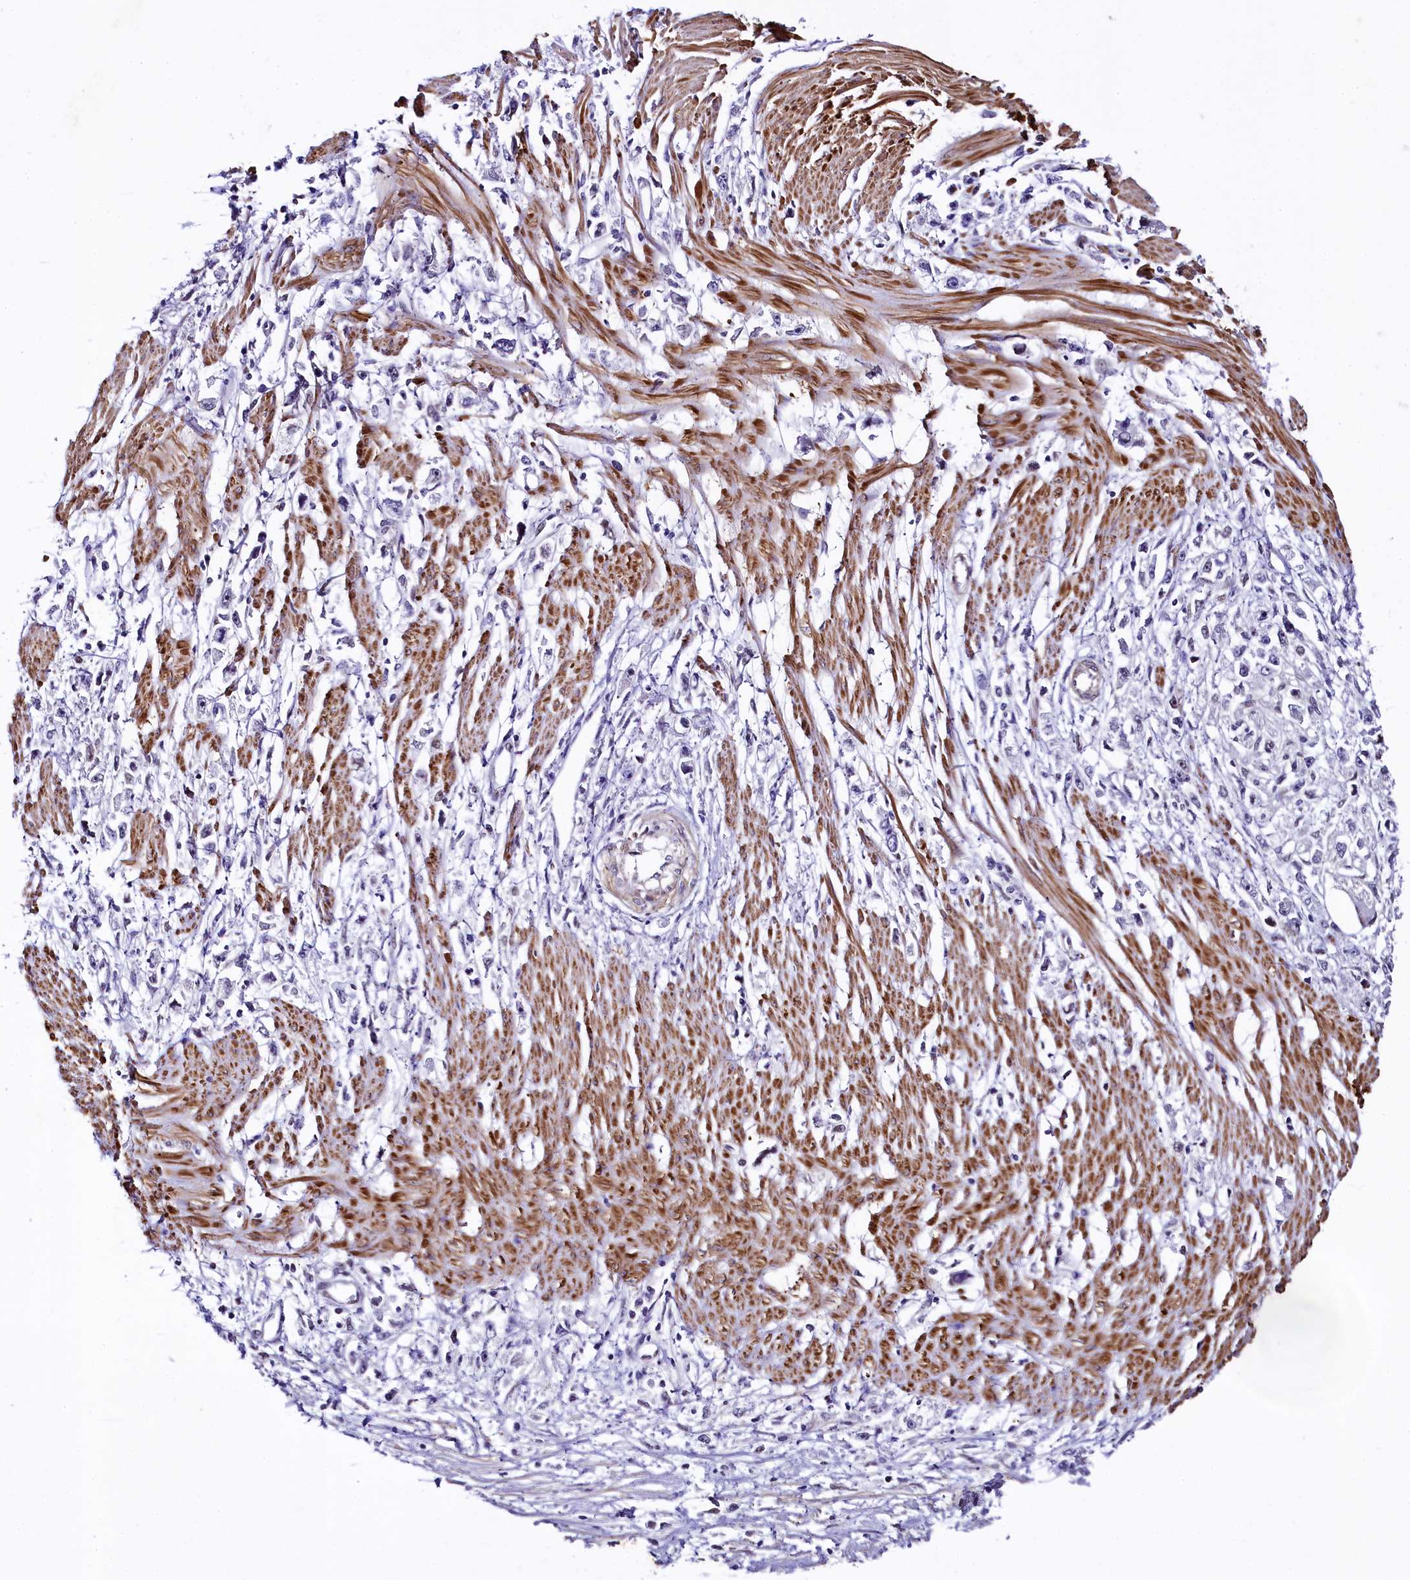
{"staining": {"intensity": "negative", "quantity": "none", "location": "none"}, "tissue": "stomach cancer", "cell_type": "Tumor cells", "image_type": "cancer", "snomed": [{"axis": "morphology", "description": "Adenocarcinoma, NOS"}, {"axis": "topography", "description": "Stomach"}], "caption": "High magnification brightfield microscopy of stomach cancer (adenocarcinoma) stained with DAB (brown) and counterstained with hematoxylin (blue): tumor cells show no significant staining. The staining is performed using DAB brown chromogen with nuclei counter-stained in using hematoxylin.", "gene": "SAMD10", "patient": {"sex": "female", "age": 59}}